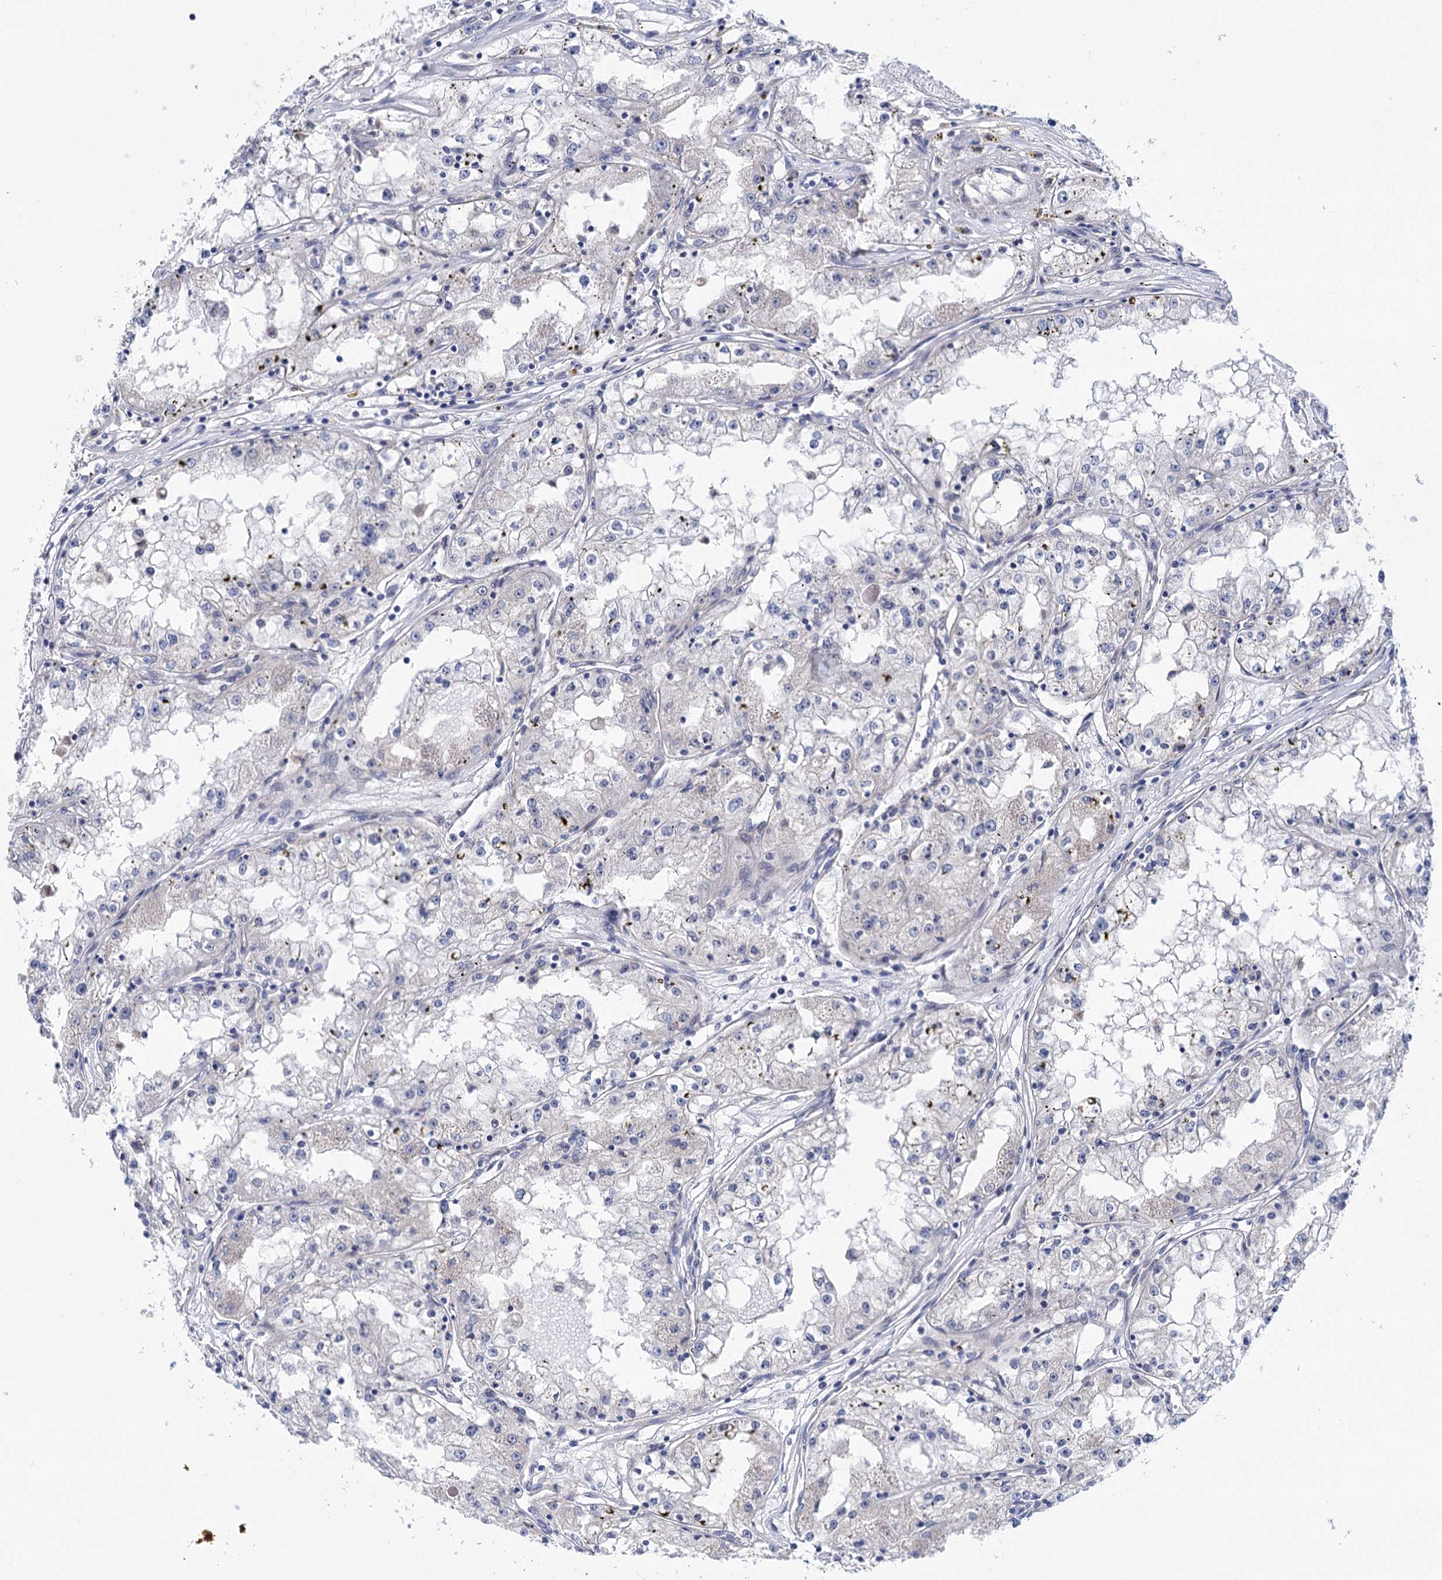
{"staining": {"intensity": "negative", "quantity": "none", "location": "none"}, "tissue": "renal cancer", "cell_type": "Tumor cells", "image_type": "cancer", "snomed": [{"axis": "morphology", "description": "Adenocarcinoma, NOS"}, {"axis": "topography", "description": "Kidney"}], "caption": "Immunohistochemistry (IHC) image of neoplastic tissue: adenocarcinoma (renal) stained with DAB (3,3'-diaminobenzidine) exhibits no significant protein expression in tumor cells. (Stains: DAB IHC with hematoxylin counter stain, Microscopy: brightfield microscopy at high magnification).", "gene": "SUCLA2", "patient": {"sex": "male", "age": 56}}